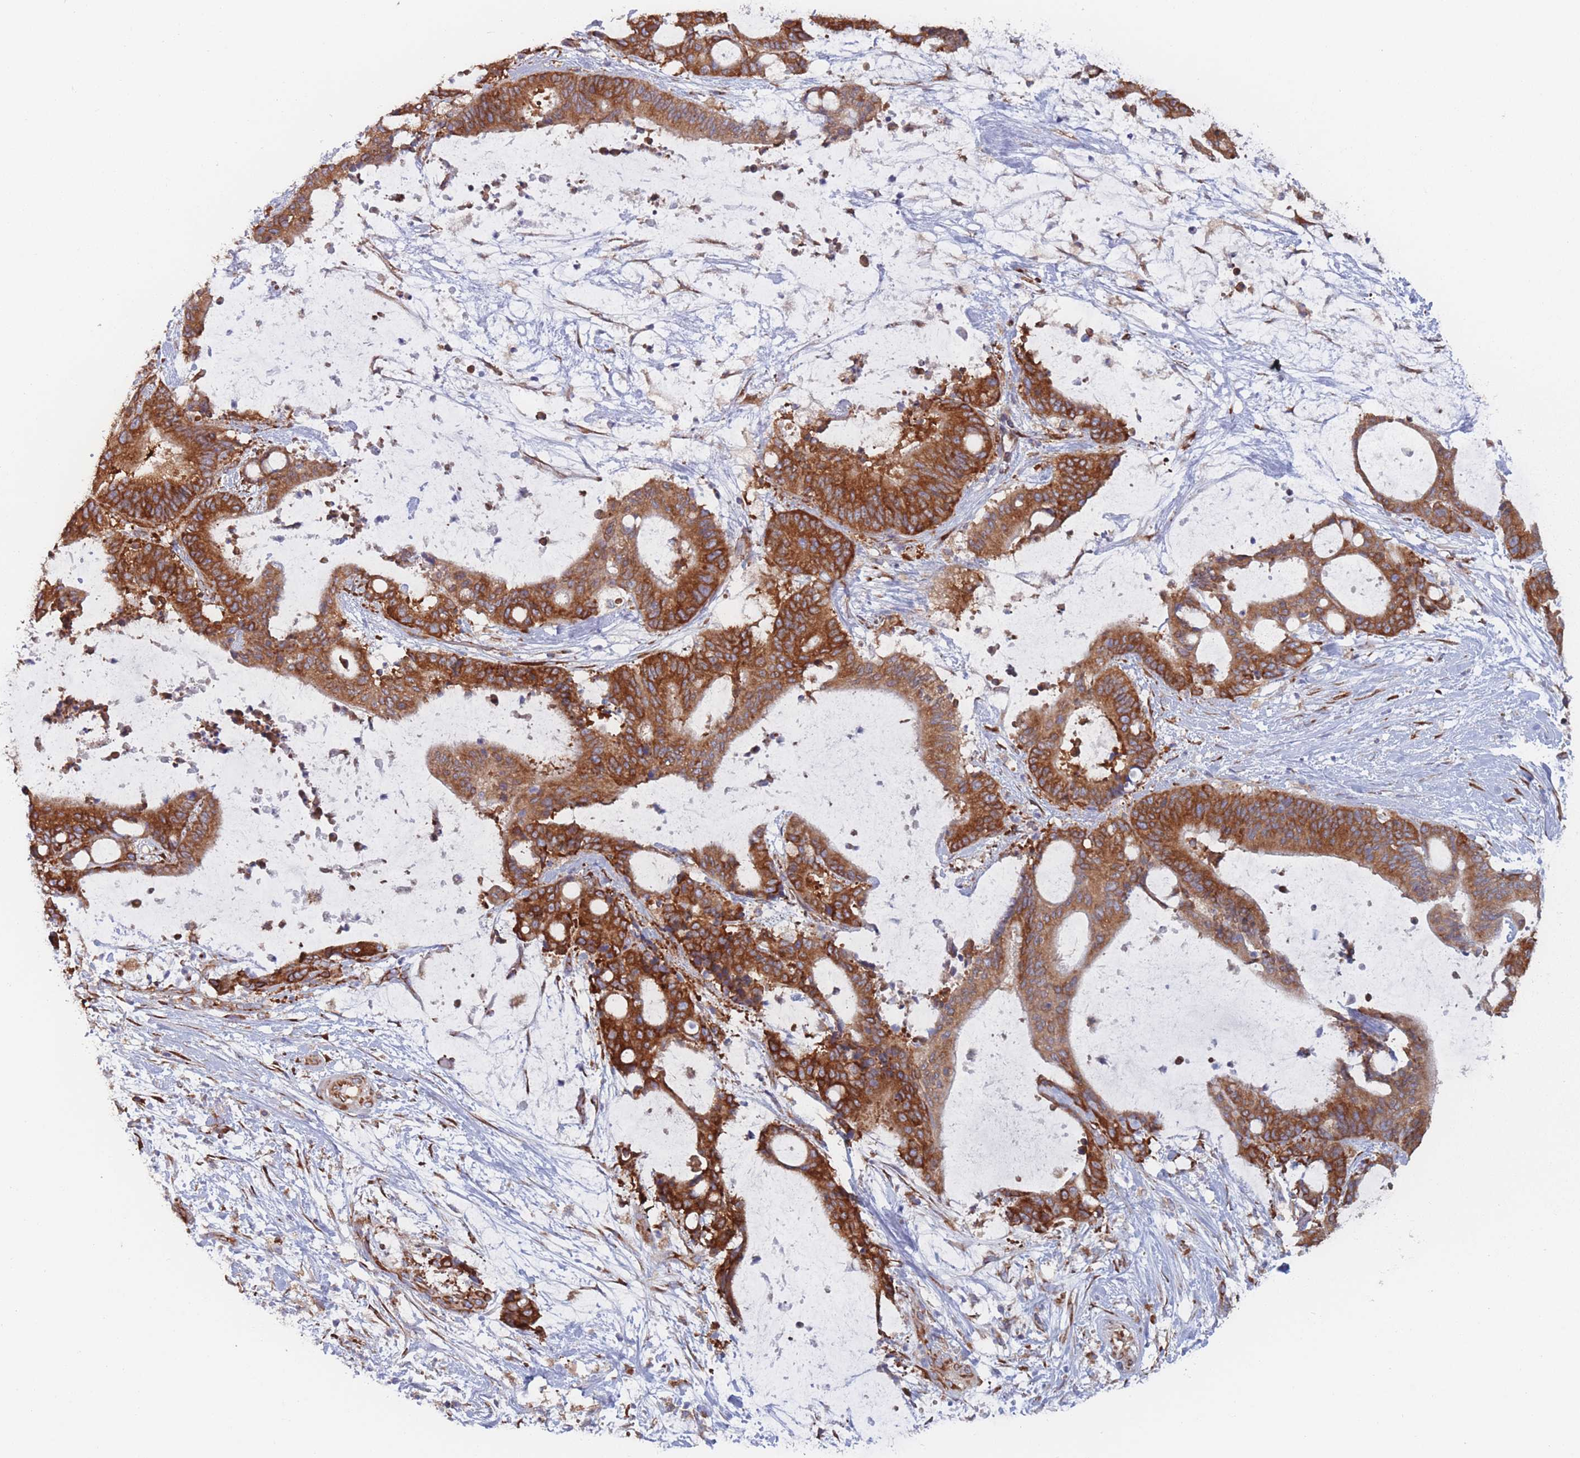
{"staining": {"intensity": "strong", "quantity": ">75%", "location": "cytoplasmic/membranous"}, "tissue": "liver cancer", "cell_type": "Tumor cells", "image_type": "cancer", "snomed": [{"axis": "morphology", "description": "Normal tissue, NOS"}, {"axis": "morphology", "description": "Cholangiocarcinoma"}, {"axis": "topography", "description": "Liver"}, {"axis": "topography", "description": "Peripheral nerve tissue"}], "caption": "The histopathology image exhibits a brown stain indicating the presence of a protein in the cytoplasmic/membranous of tumor cells in liver cholangiocarcinoma.", "gene": "EEF1B2", "patient": {"sex": "female", "age": 73}}